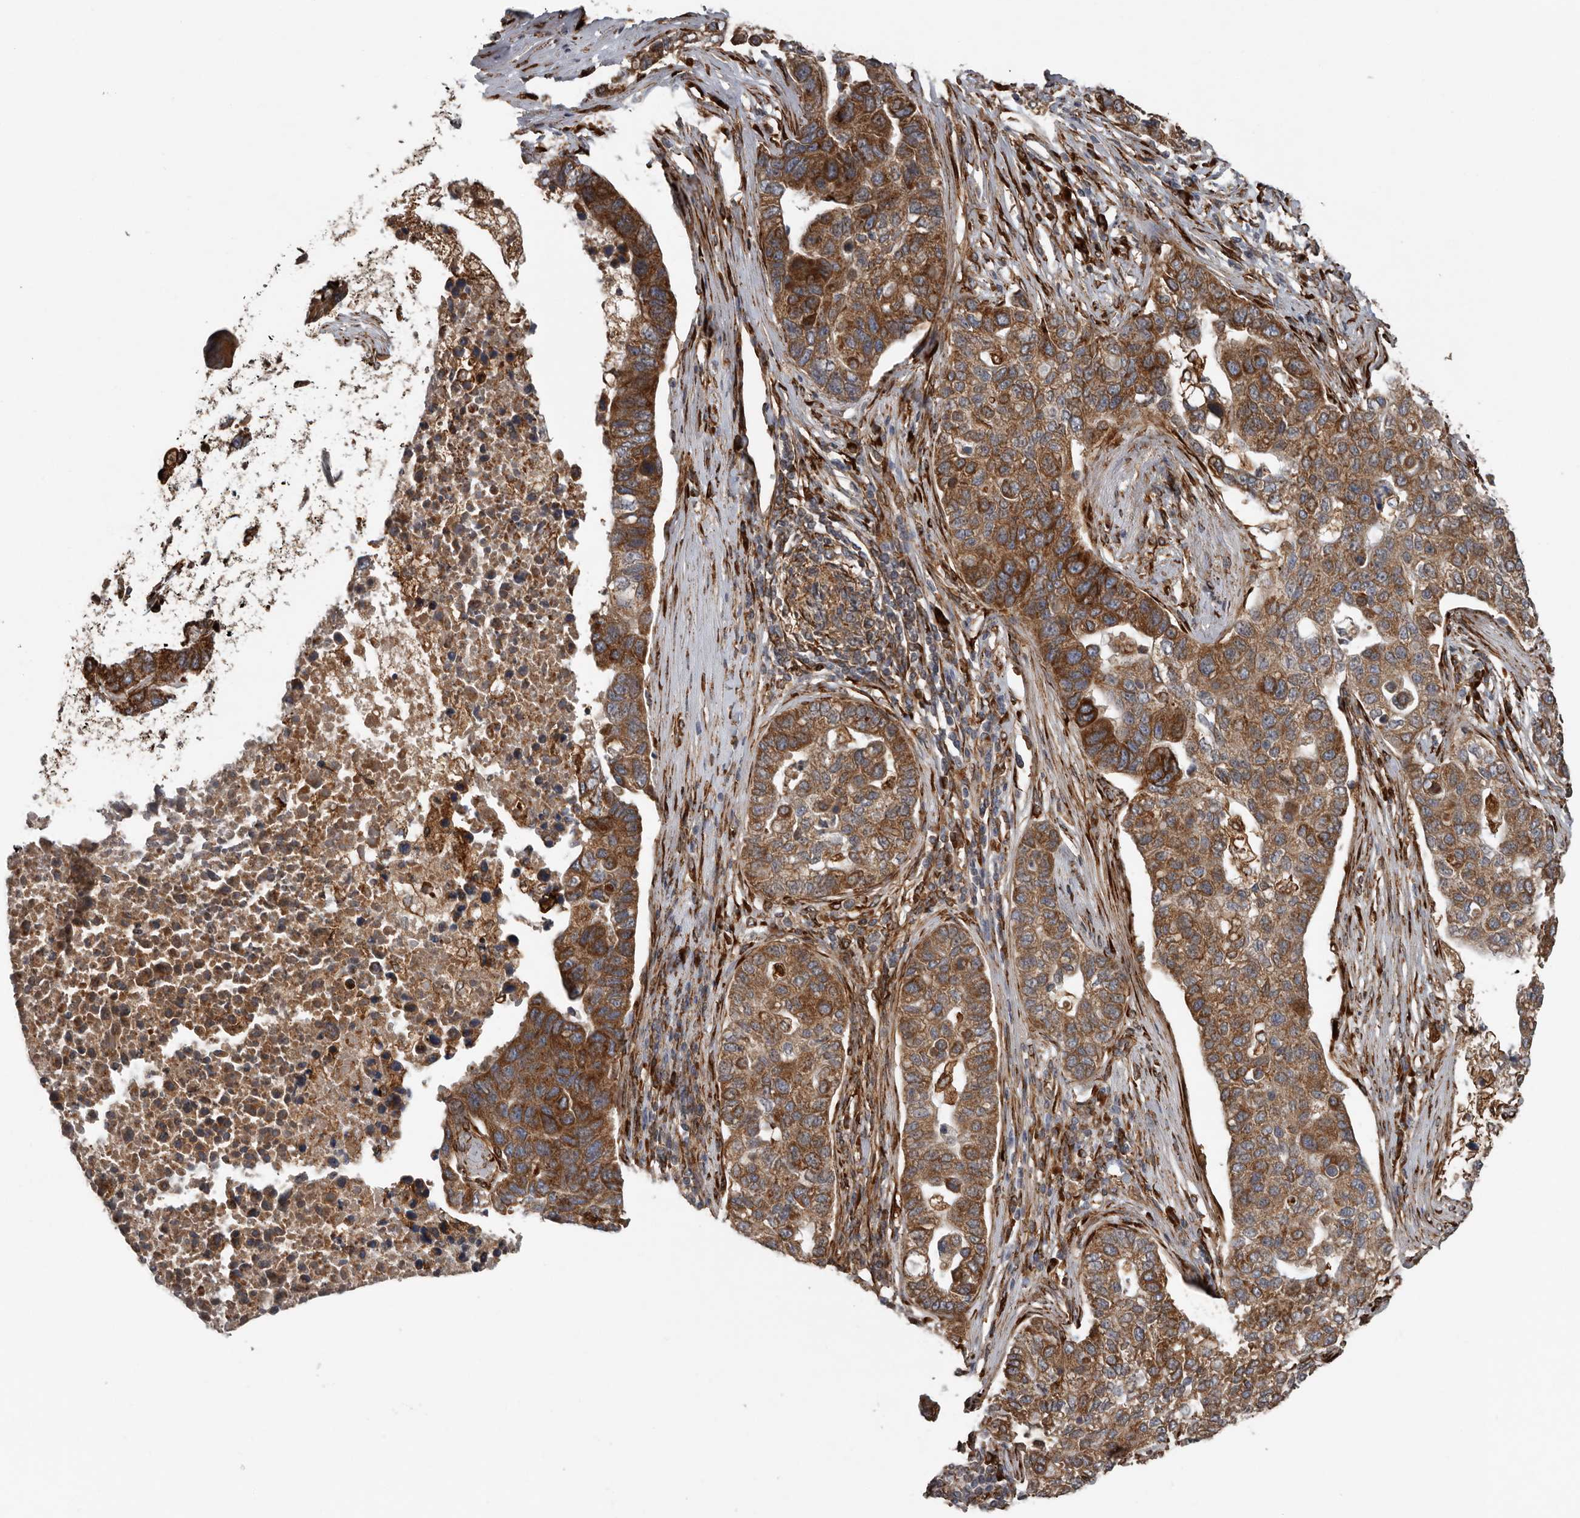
{"staining": {"intensity": "strong", "quantity": ">75%", "location": "cytoplasmic/membranous"}, "tissue": "pancreatic cancer", "cell_type": "Tumor cells", "image_type": "cancer", "snomed": [{"axis": "morphology", "description": "Adenocarcinoma, NOS"}, {"axis": "topography", "description": "Pancreas"}], "caption": "Immunohistochemistry photomicrograph of neoplastic tissue: pancreatic cancer stained using IHC exhibits high levels of strong protein expression localized specifically in the cytoplasmic/membranous of tumor cells, appearing as a cytoplasmic/membranous brown color.", "gene": "CEP350", "patient": {"sex": "female", "age": 61}}